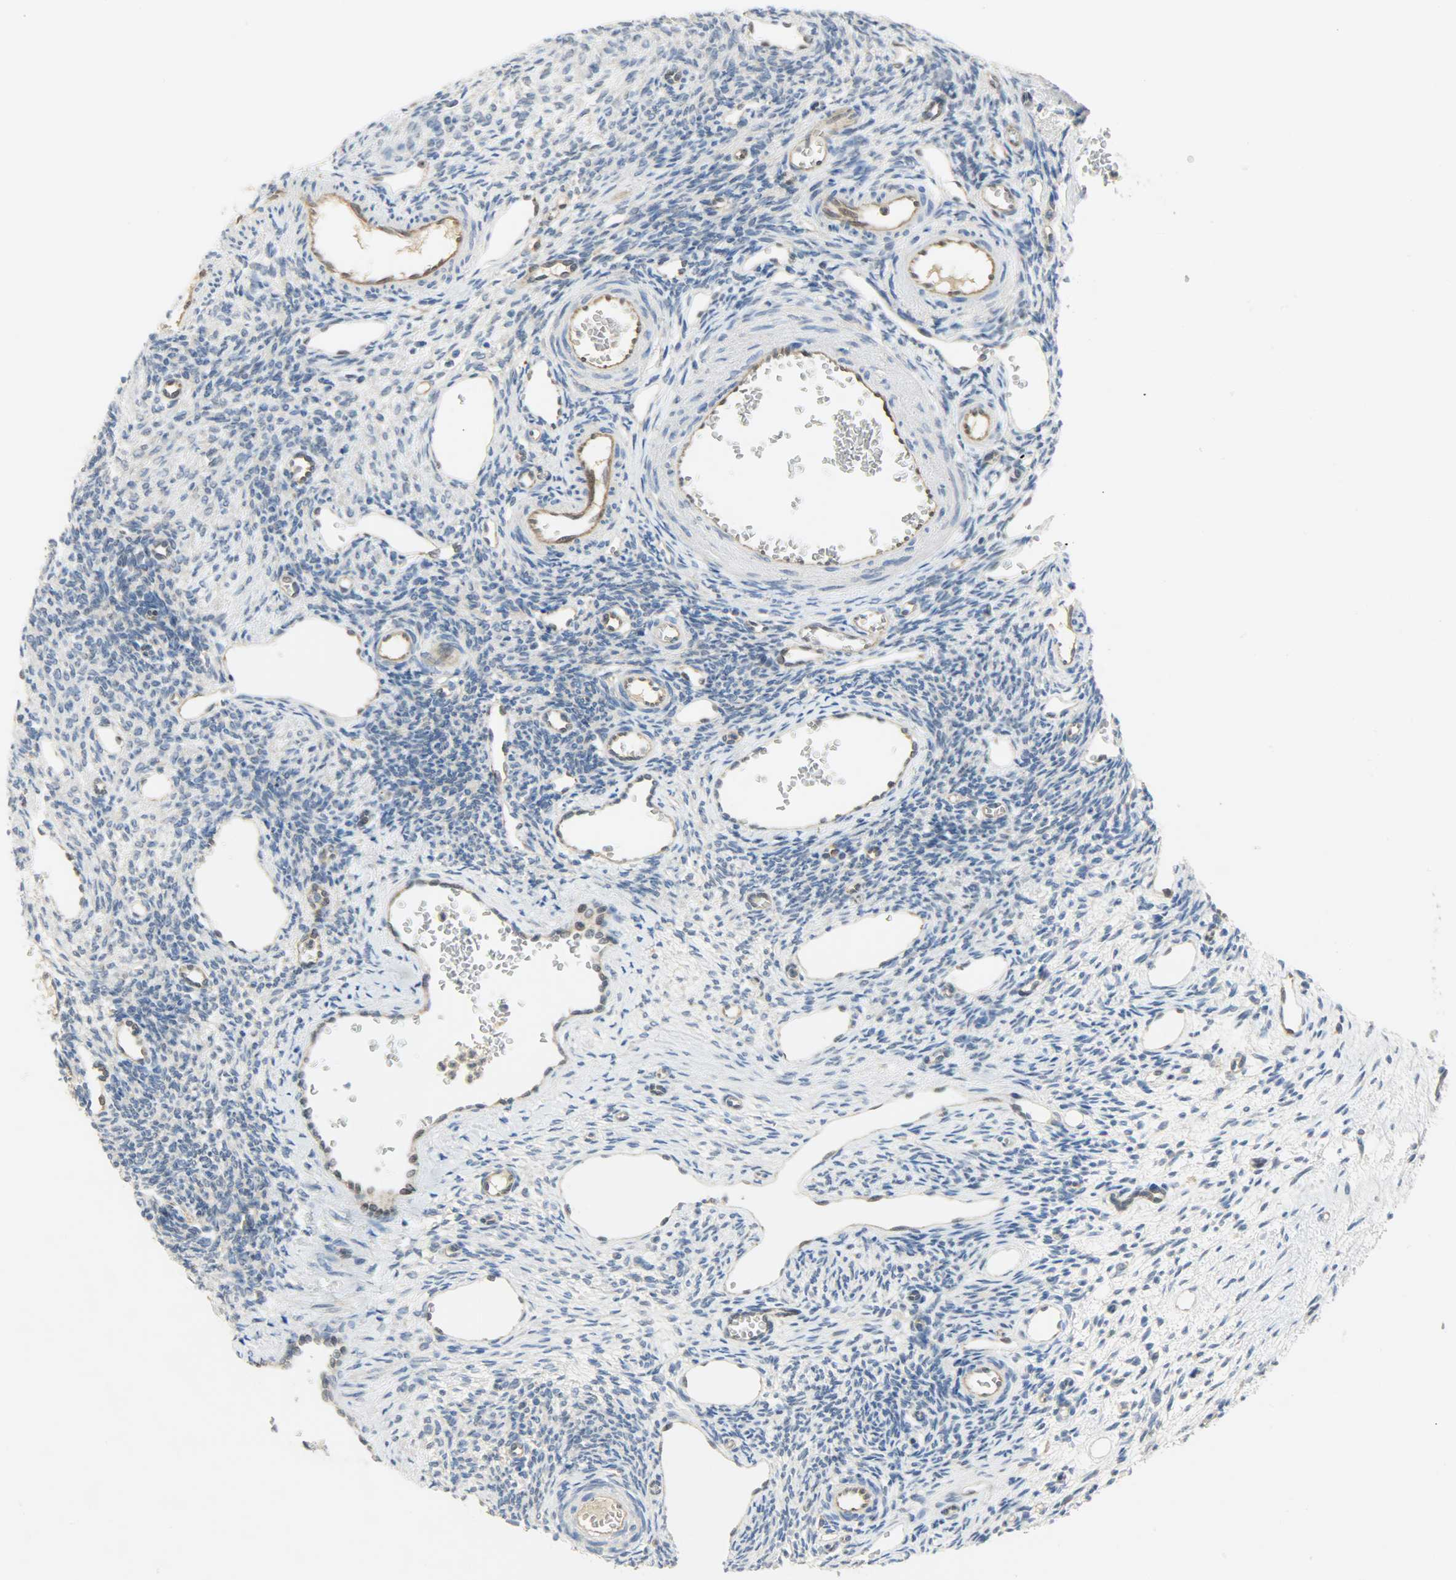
{"staining": {"intensity": "negative", "quantity": "none", "location": "none"}, "tissue": "ovary", "cell_type": "Ovarian stroma cells", "image_type": "normal", "snomed": [{"axis": "morphology", "description": "Normal tissue, NOS"}, {"axis": "topography", "description": "Ovary"}], "caption": "Ovary stained for a protein using immunohistochemistry displays no staining ovarian stroma cells.", "gene": "FKBP1A", "patient": {"sex": "female", "age": 33}}